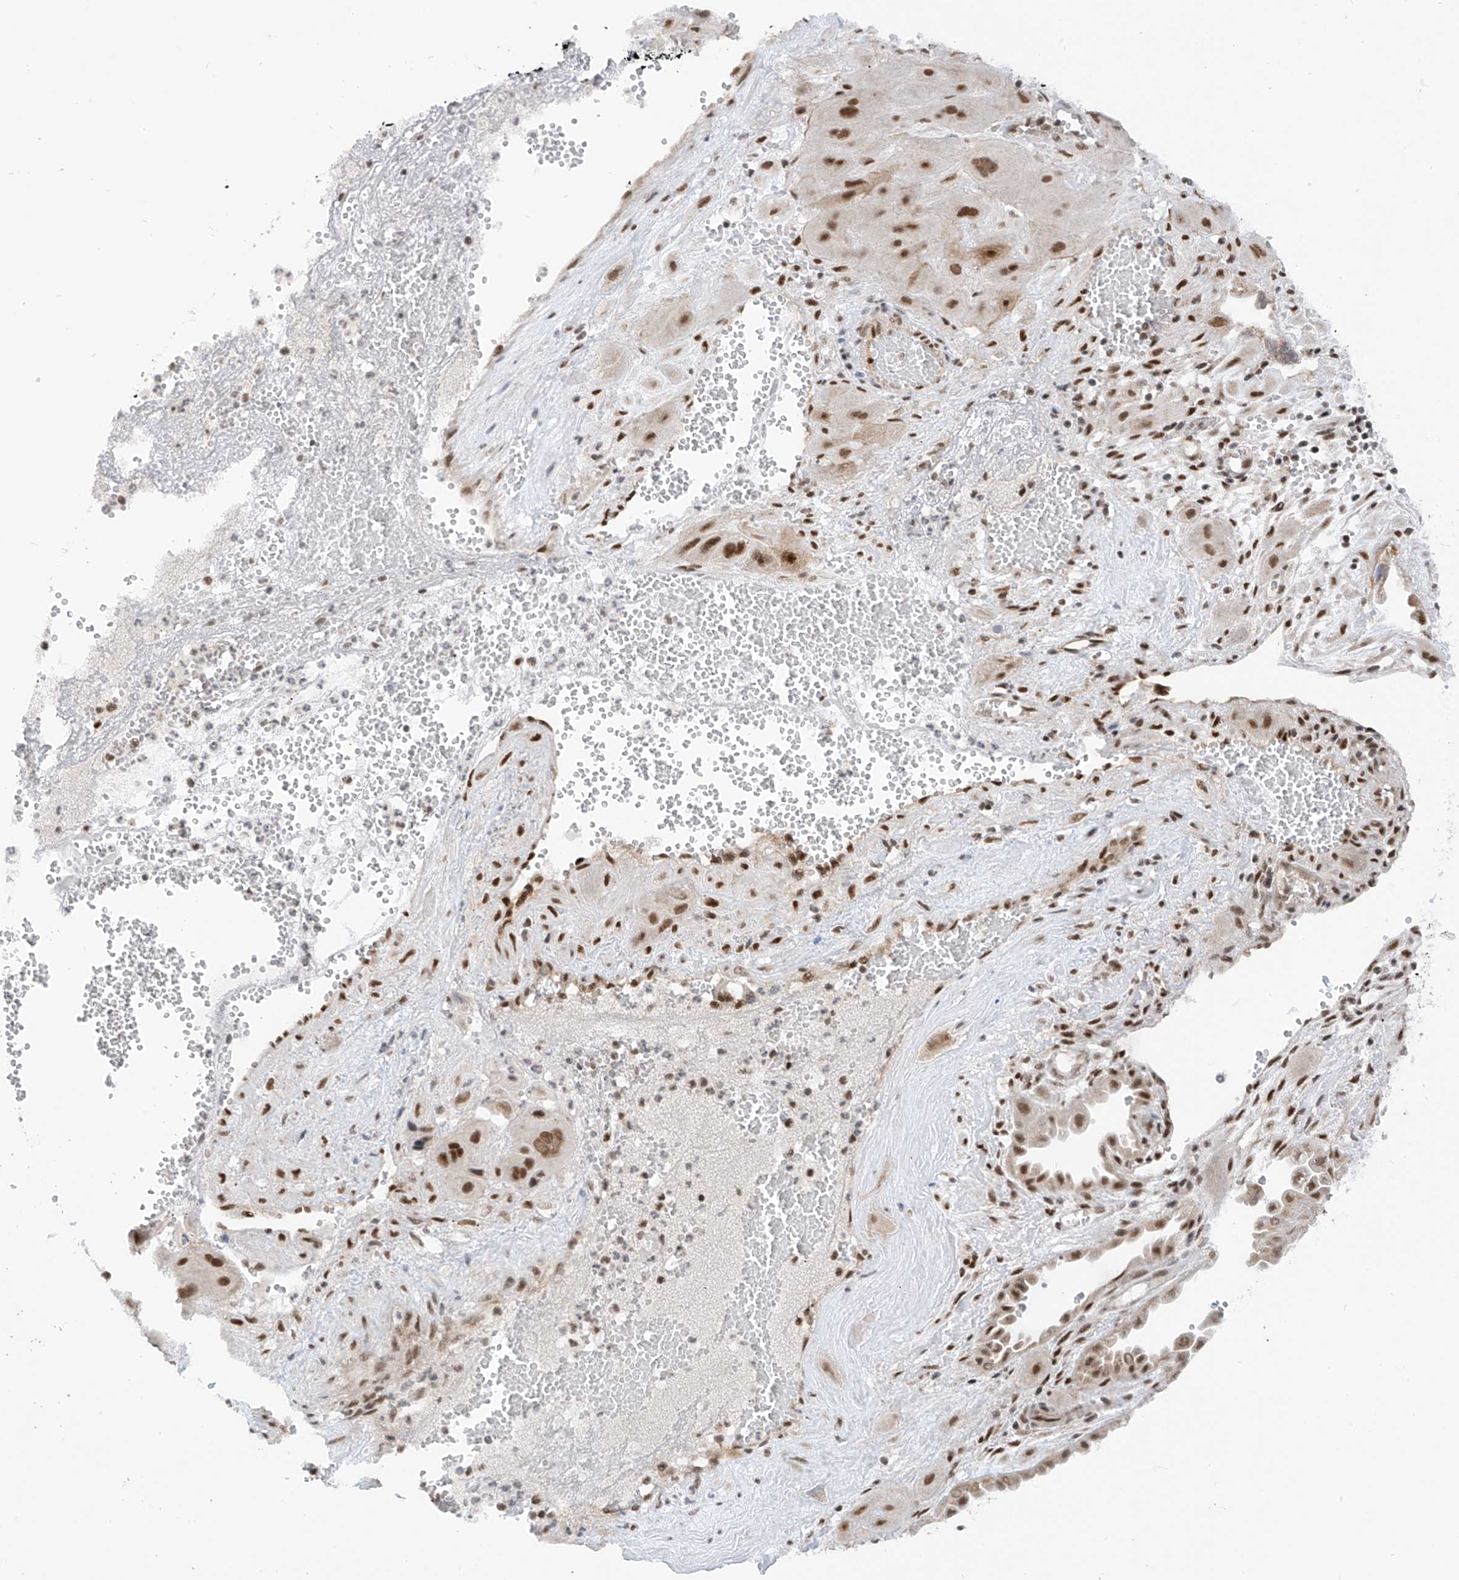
{"staining": {"intensity": "moderate", "quantity": ">75%", "location": "nuclear"}, "tissue": "cervical cancer", "cell_type": "Tumor cells", "image_type": "cancer", "snomed": [{"axis": "morphology", "description": "Squamous cell carcinoma, NOS"}, {"axis": "topography", "description": "Cervix"}], "caption": "A medium amount of moderate nuclear positivity is present in approximately >75% of tumor cells in cervical cancer tissue.", "gene": "AURKAIP1", "patient": {"sex": "female", "age": 34}}